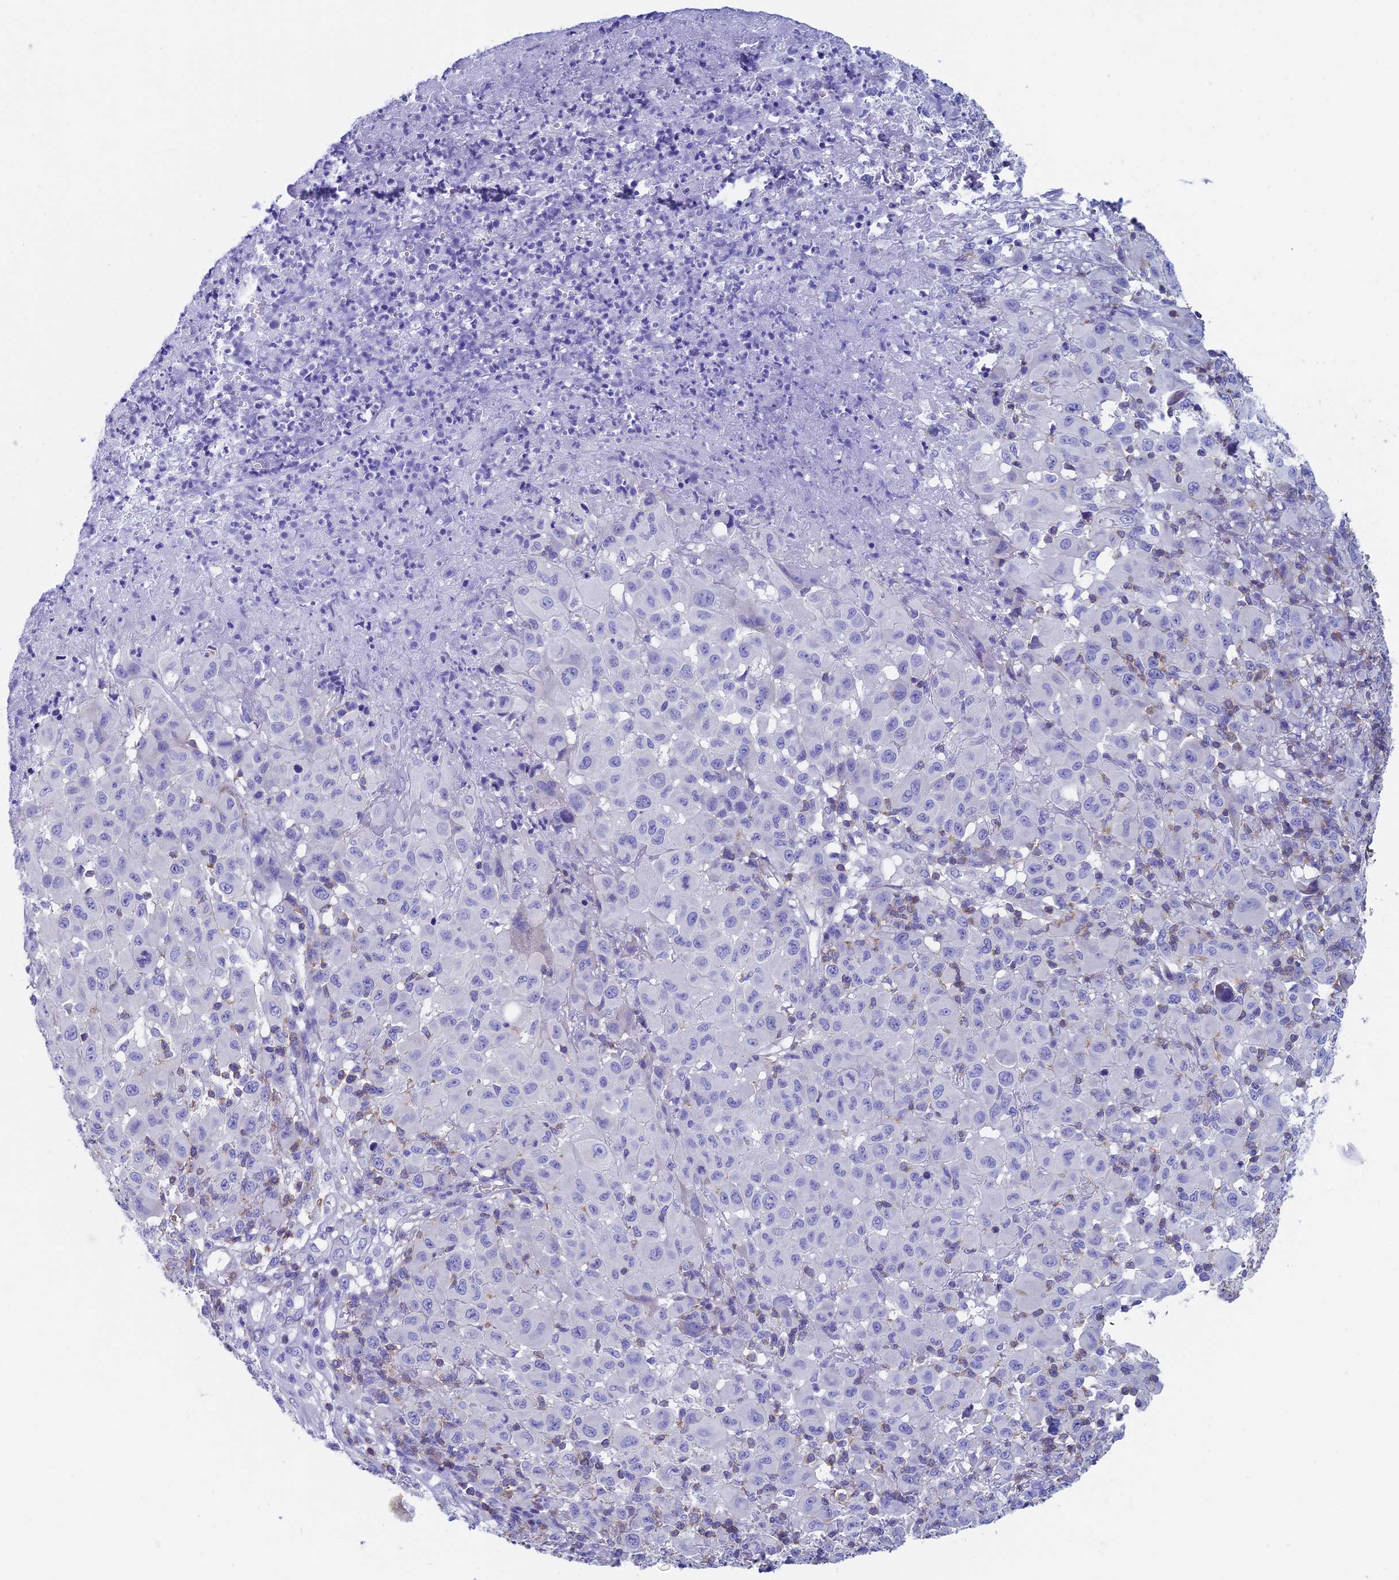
{"staining": {"intensity": "negative", "quantity": "none", "location": "none"}, "tissue": "melanoma", "cell_type": "Tumor cells", "image_type": "cancer", "snomed": [{"axis": "morphology", "description": "Malignant melanoma, NOS"}, {"axis": "topography", "description": "Skin"}], "caption": "An IHC image of melanoma is shown. There is no staining in tumor cells of melanoma.", "gene": "SEPTIN1", "patient": {"sex": "male", "age": 73}}